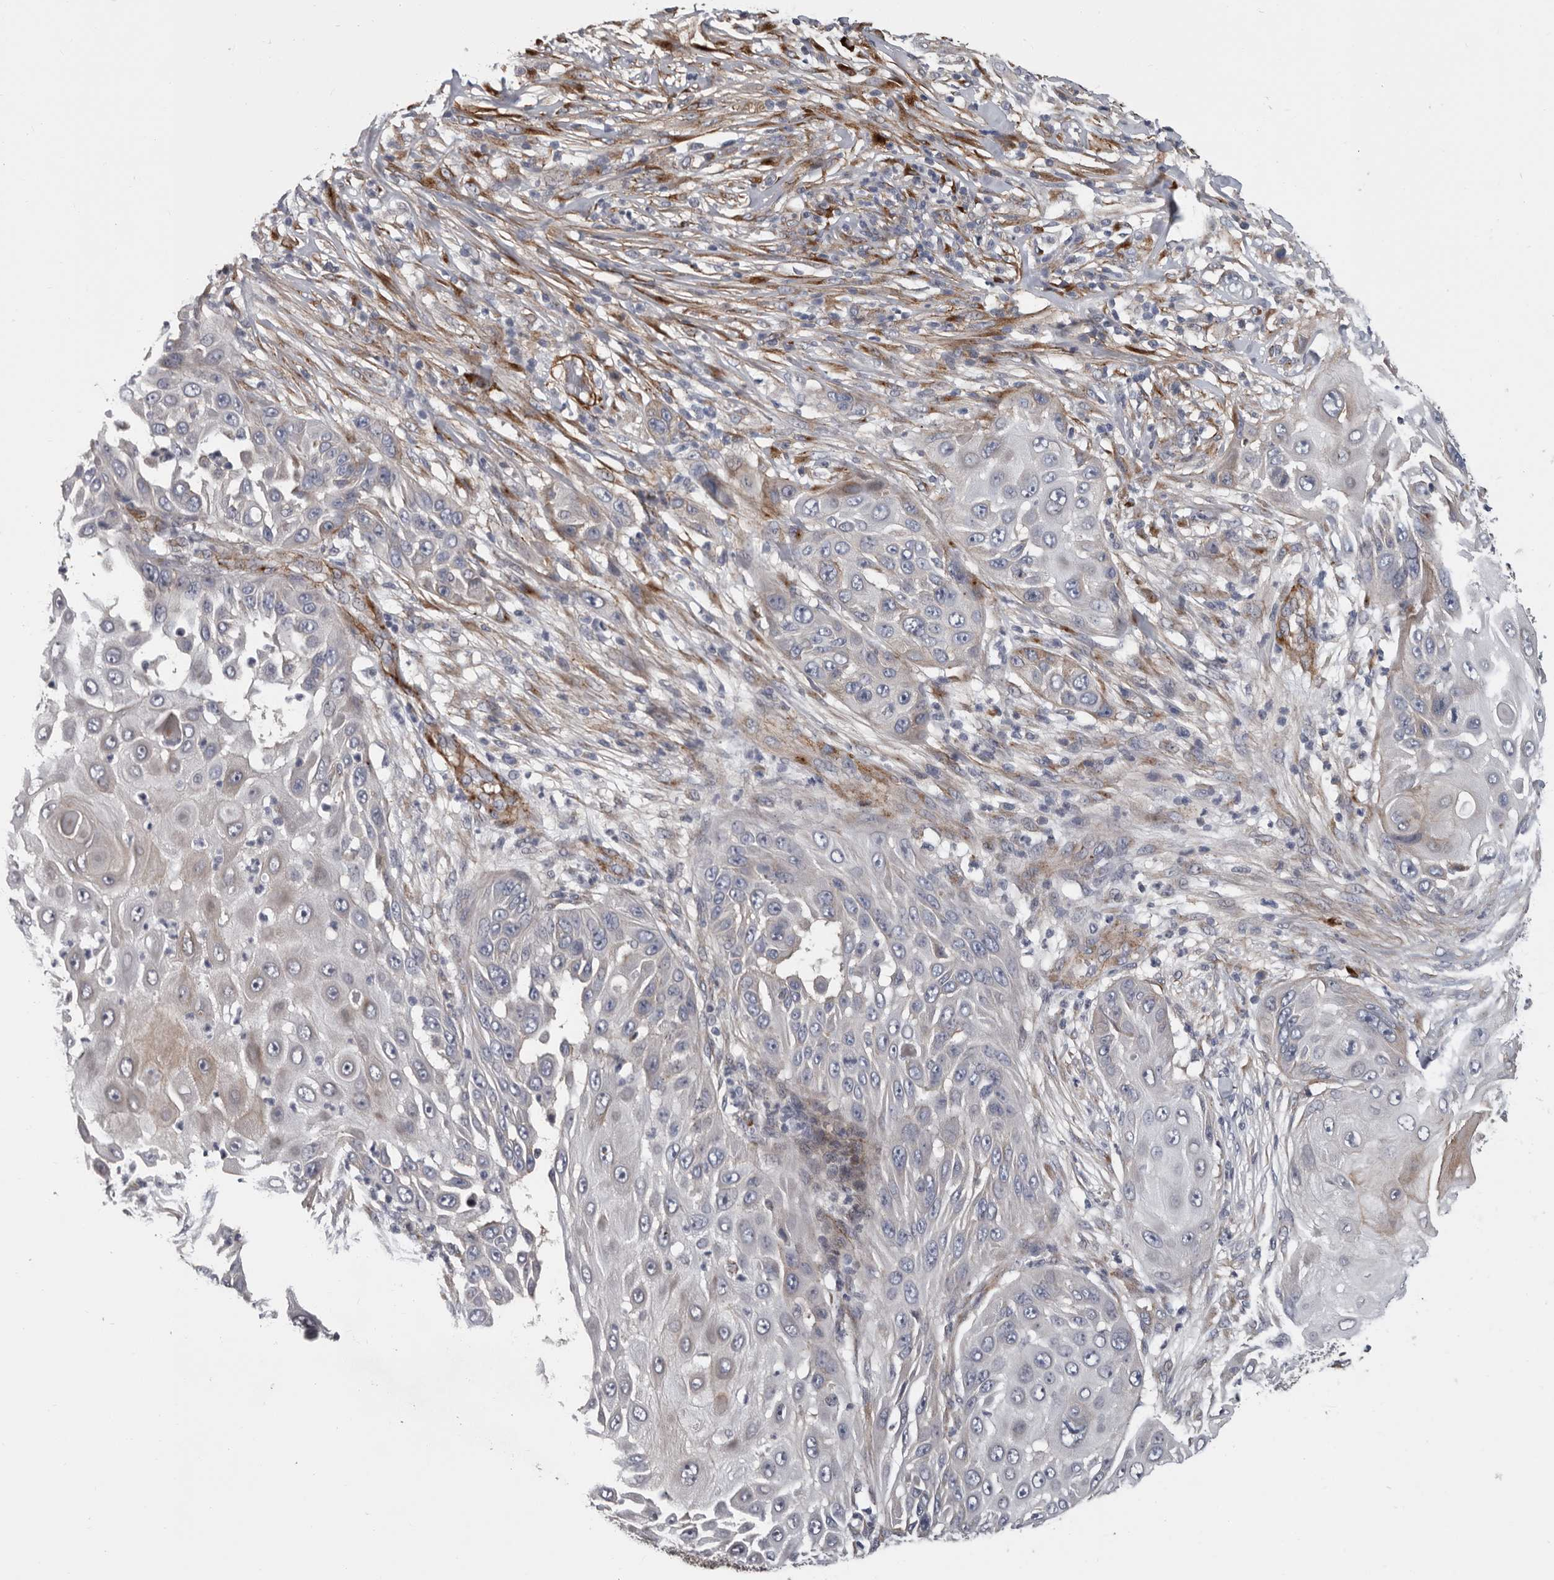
{"staining": {"intensity": "weak", "quantity": "<25%", "location": "cytoplasmic/membranous"}, "tissue": "skin cancer", "cell_type": "Tumor cells", "image_type": "cancer", "snomed": [{"axis": "morphology", "description": "Squamous cell carcinoma, NOS"}, {"axis": "topography", "description": "Skin"}], "caption": "Skin squamous cell carcinoma was stained to show a protein in brown. There is no significant expression in tumor cells.", "gene": "ATXN3L", "patient": {"sex": "female", "age": 44}}